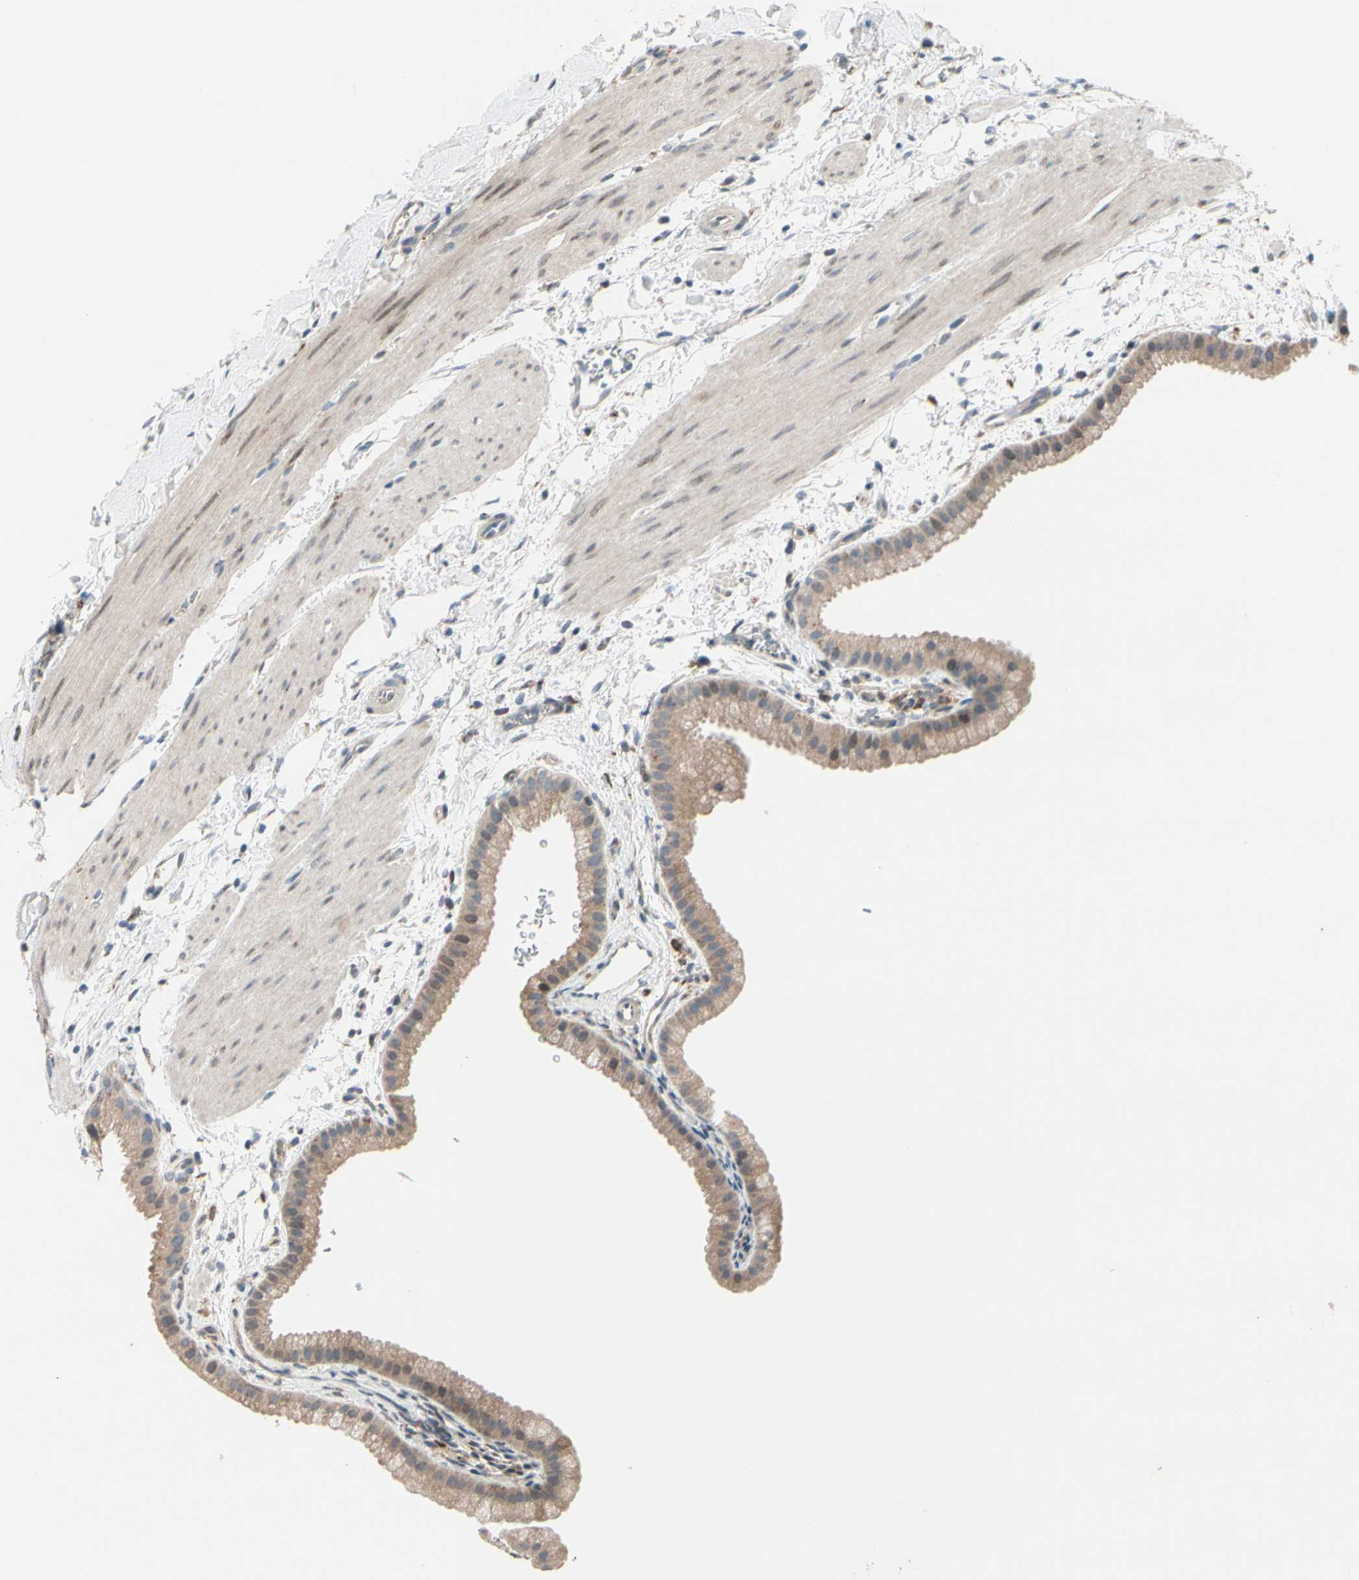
{"staining": {"intensity": "moderate", "quantity": ">75%", "location": "cytoplasmic/membranous,nuclear"}, "tissue": "gallbladder", "cell_type": "Glandular cells", "image_type": "normal", "snomed": [{"axis": "morphology", "description": "Normal tissue, NOS"}, {"axis": "topography", "description": "Gallbladder"}], "caption": "DAB immunohistochemical staining of unremarkable human gallbladder shows moderate cytoplasmic/membranous,nuclear protein positivity in about >75% of glandular cells. Immunohistochemistry stains the protein of interest in brown and the nuclei are stained blue.", "gene": "SNX29", "patient": {"sex": "female", "age": 64}}